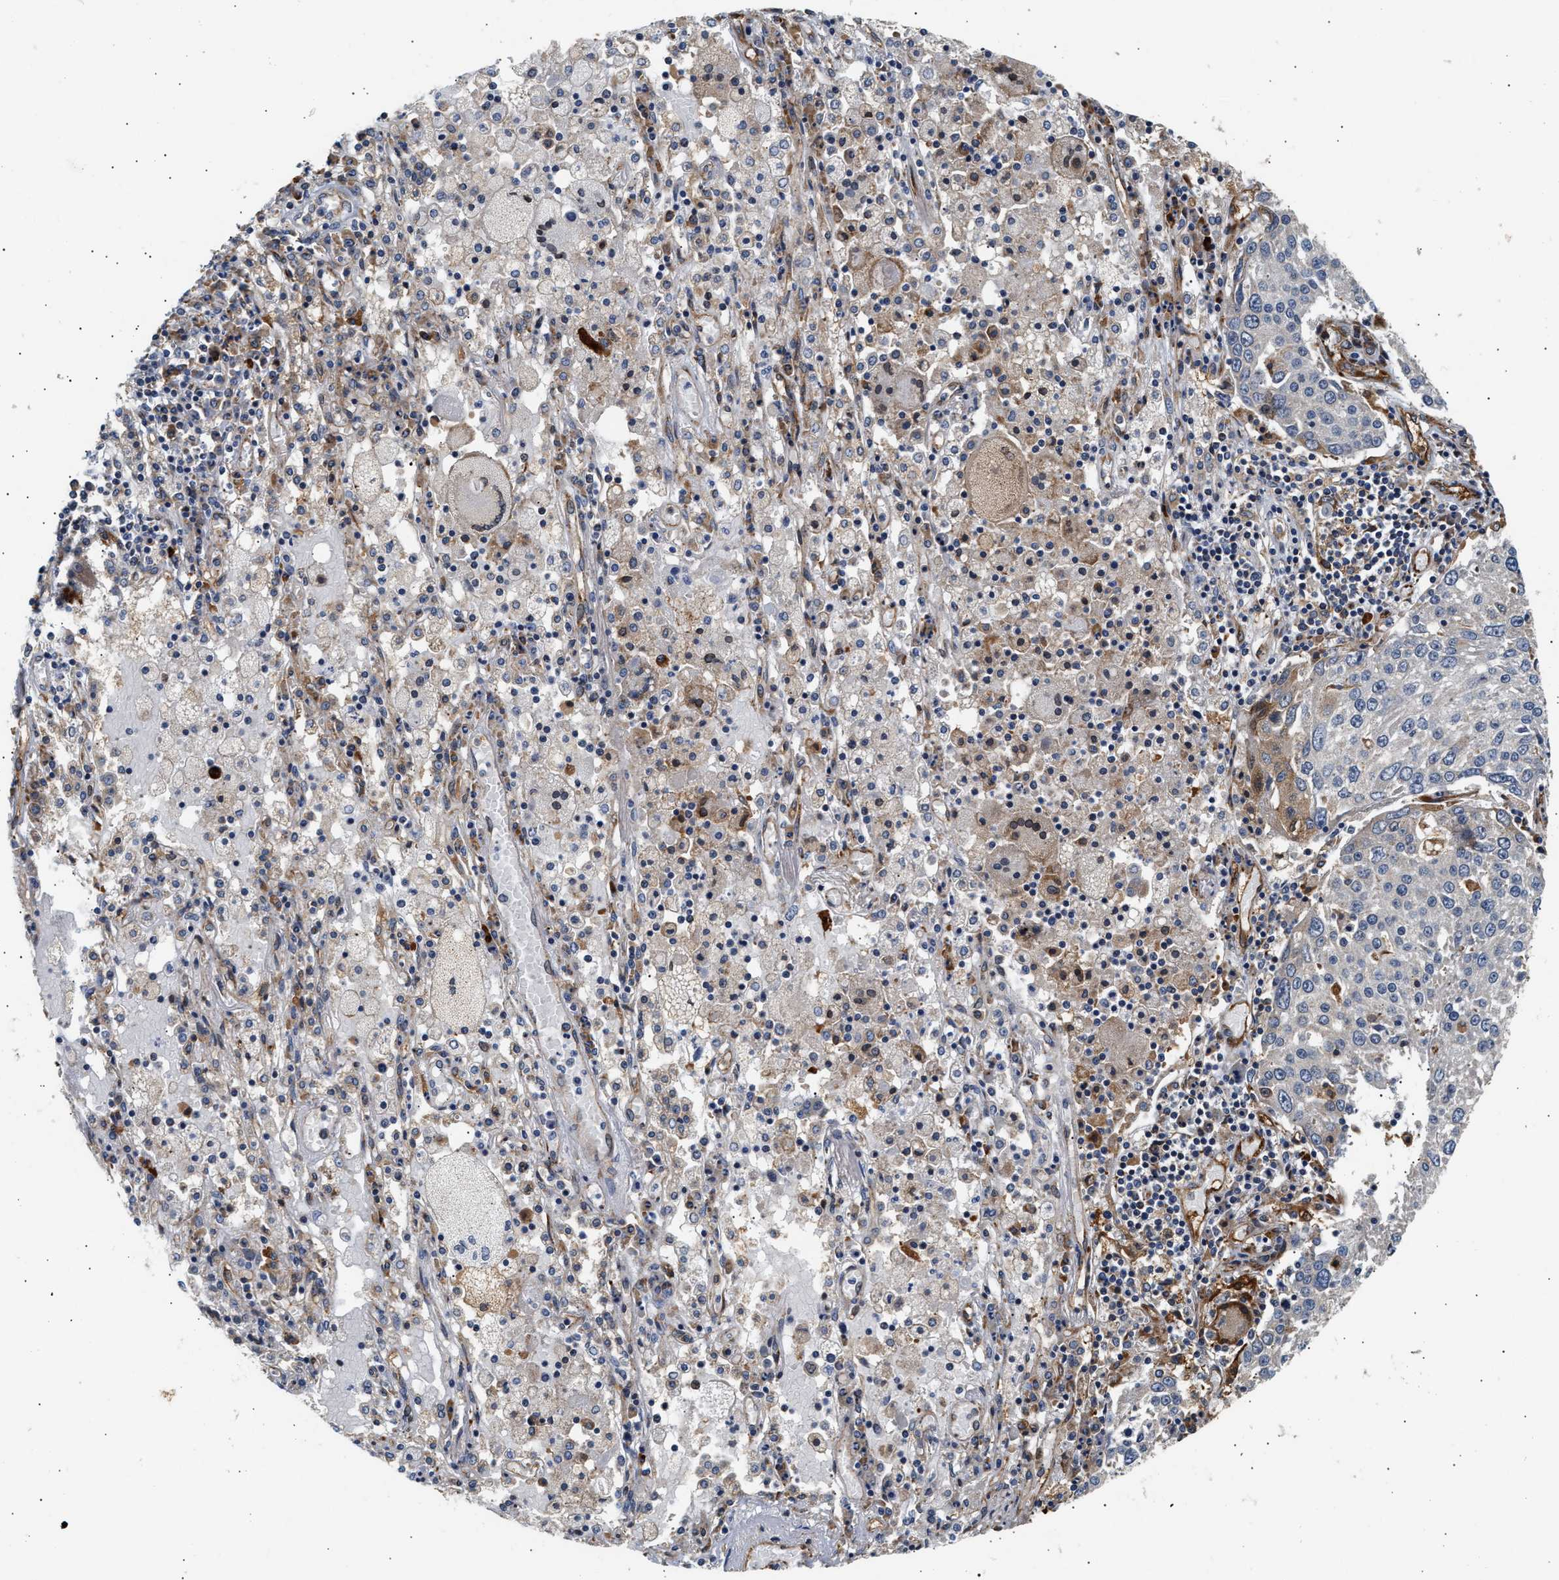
{"staining": {"intensity": "negative", "quantity": "none", "location": "none"}, "tissue": "lung cancer", "cell_type": "Tumor cells", "image_type": "cancer", "snomed": [{"axis": "morphology", "description": "Squamous cell carcinoma, NOS"}, {"axis": "topography", "description": "Lung"}], "caption": "A histopathology image of human lung squamous cell carcinoma is negative for staining in tumor cells.", "gene": "IFT74", "patient": {"sex": "male", "age": 65}}